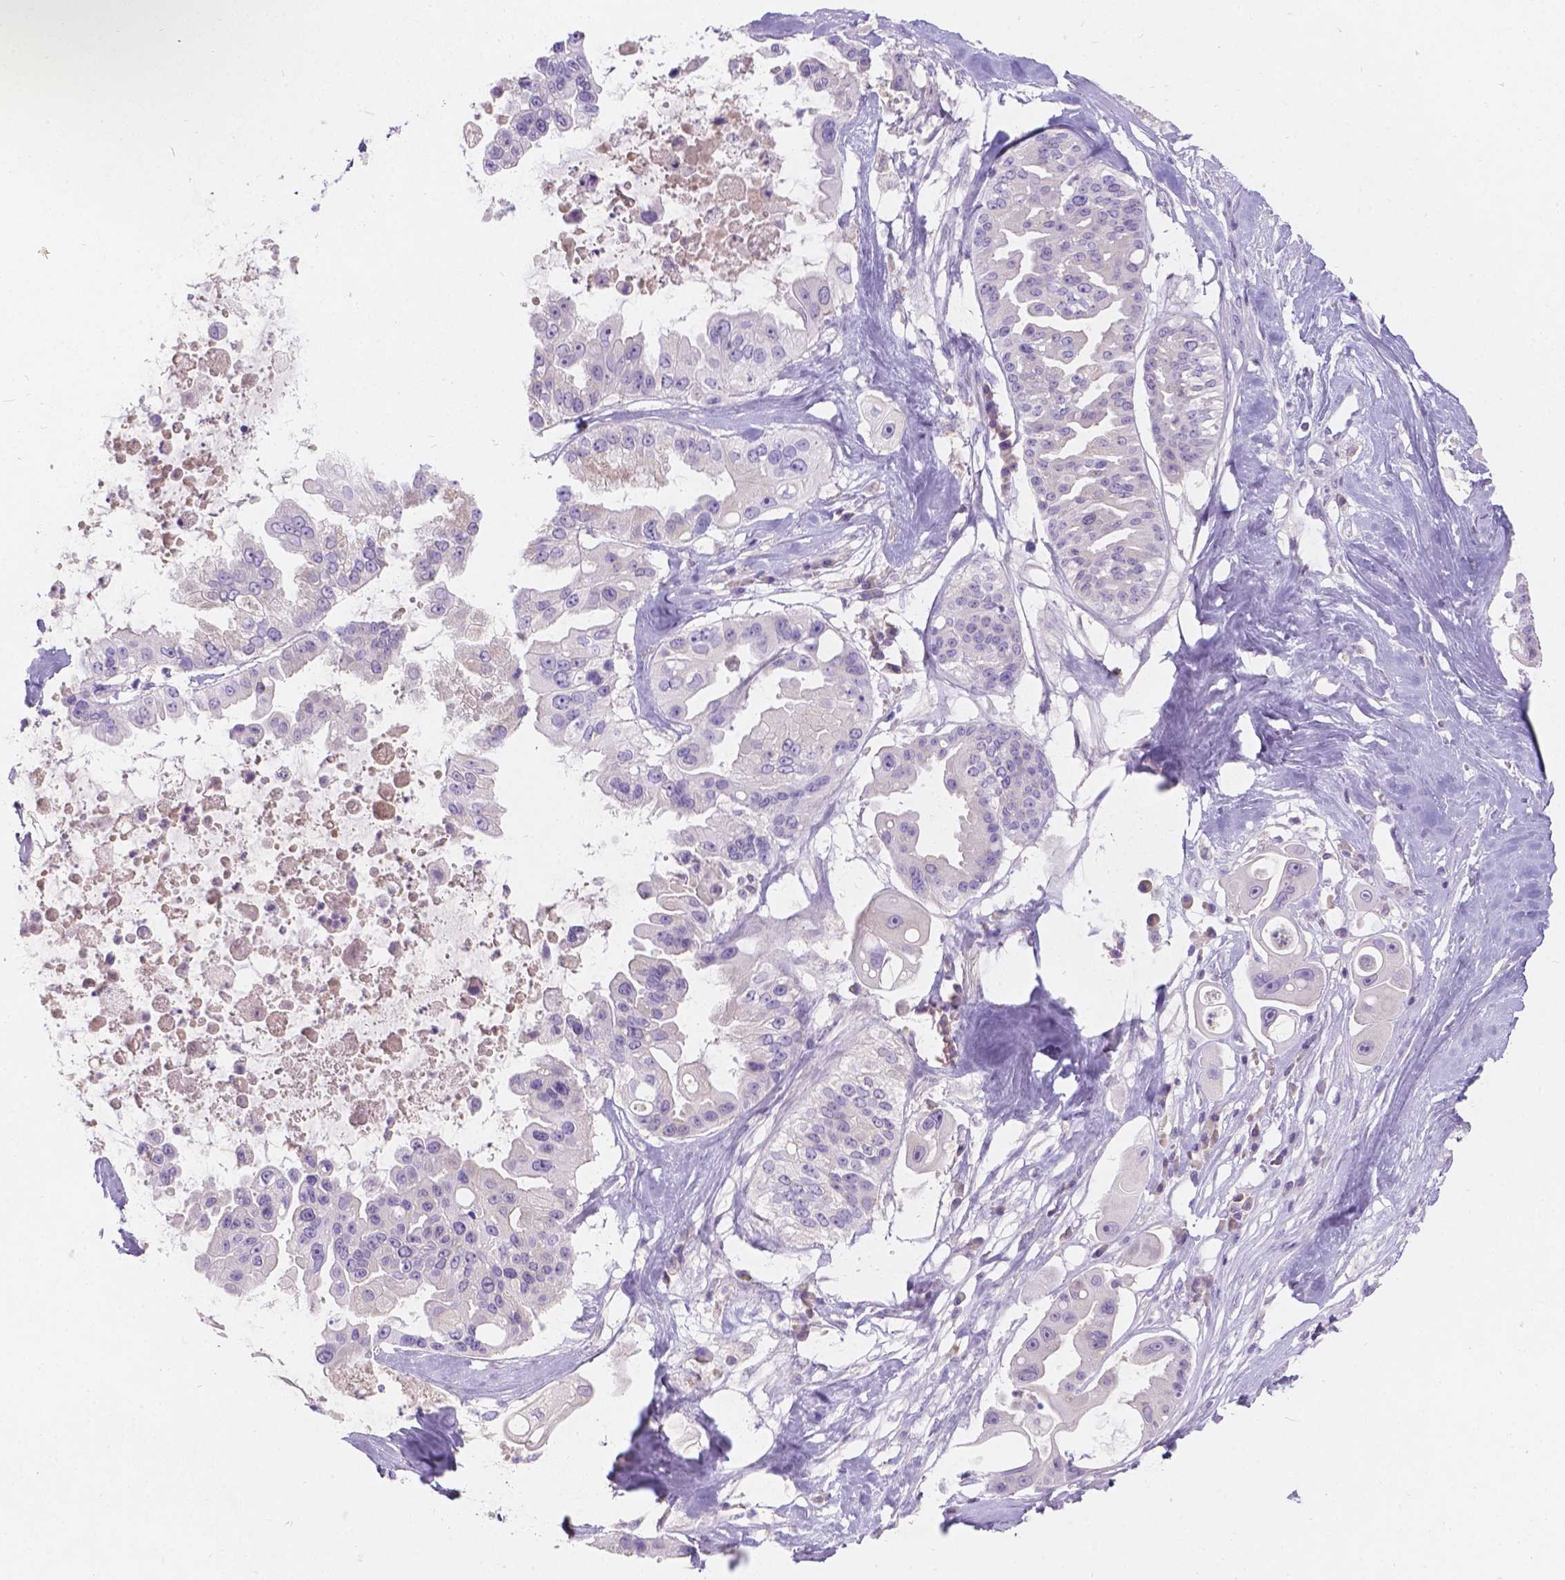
{"staining": {"intensity": "negative", "quantity": "none", "location": "none"}, "tissue": "ovarian cancer", "cell_type": "Tumor cells", "image_type": "cancer", "snomed": [{"axis": "morphology", "description": "Cystadenocarcinoma, serous, NOS"}, {"axis": "topography", "description": "Ovary"}], "caption": "High magnification brightfield microscopy of ovarian cancer (serous cystadenocarcinoma) stained with DAB (brown) and counterstained with hematoxylin (blue): tumor cells show no significant staining.", "gene": "GAL3ST2", "patient": {"sex": "female", "age": 56}}